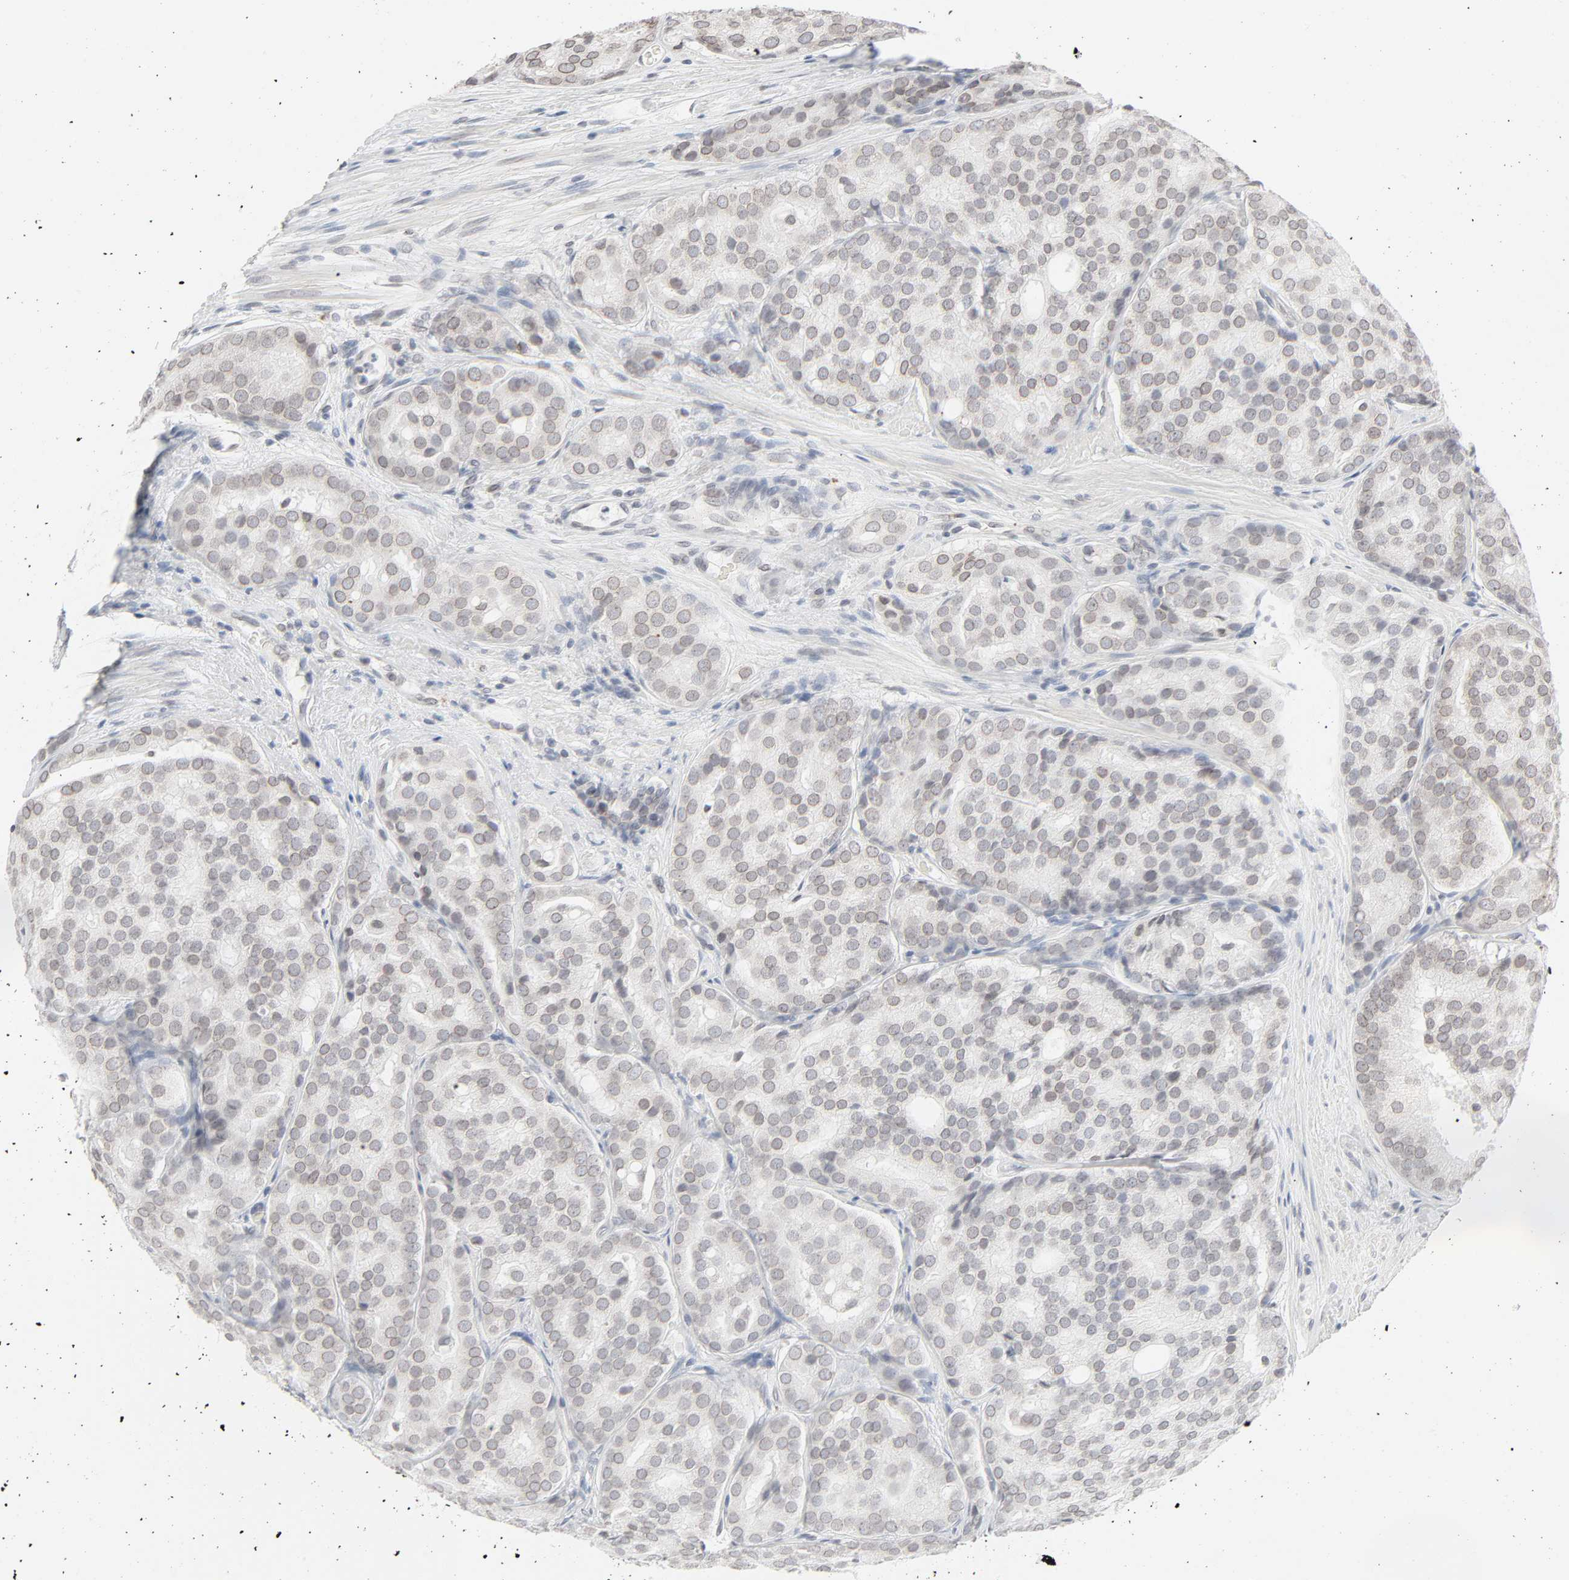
{"staining": {"intensity": "weak", "quantity": "<25%", "location": "cytoplasmic/membranous,nuclear"}, "tissue": "prostate cancer", "cell_type": "Tumor cells", "image_type": "cancer", "snomed": [{"axis": "morphology", "description": "Adenocarcinoma, High grade"}, {"axis": "topography", "description": "Prostate"}], "caption": "Protein analysis of prostate adenocarcinoma (high-grade) reveals no significant positivity in tumor cells. (Brightfield microscopy of DAB immunohistochemistry (IHC) at high magnification).", "gene": "MAD1L1", "patient": {"sex": "male", "age": 64}}